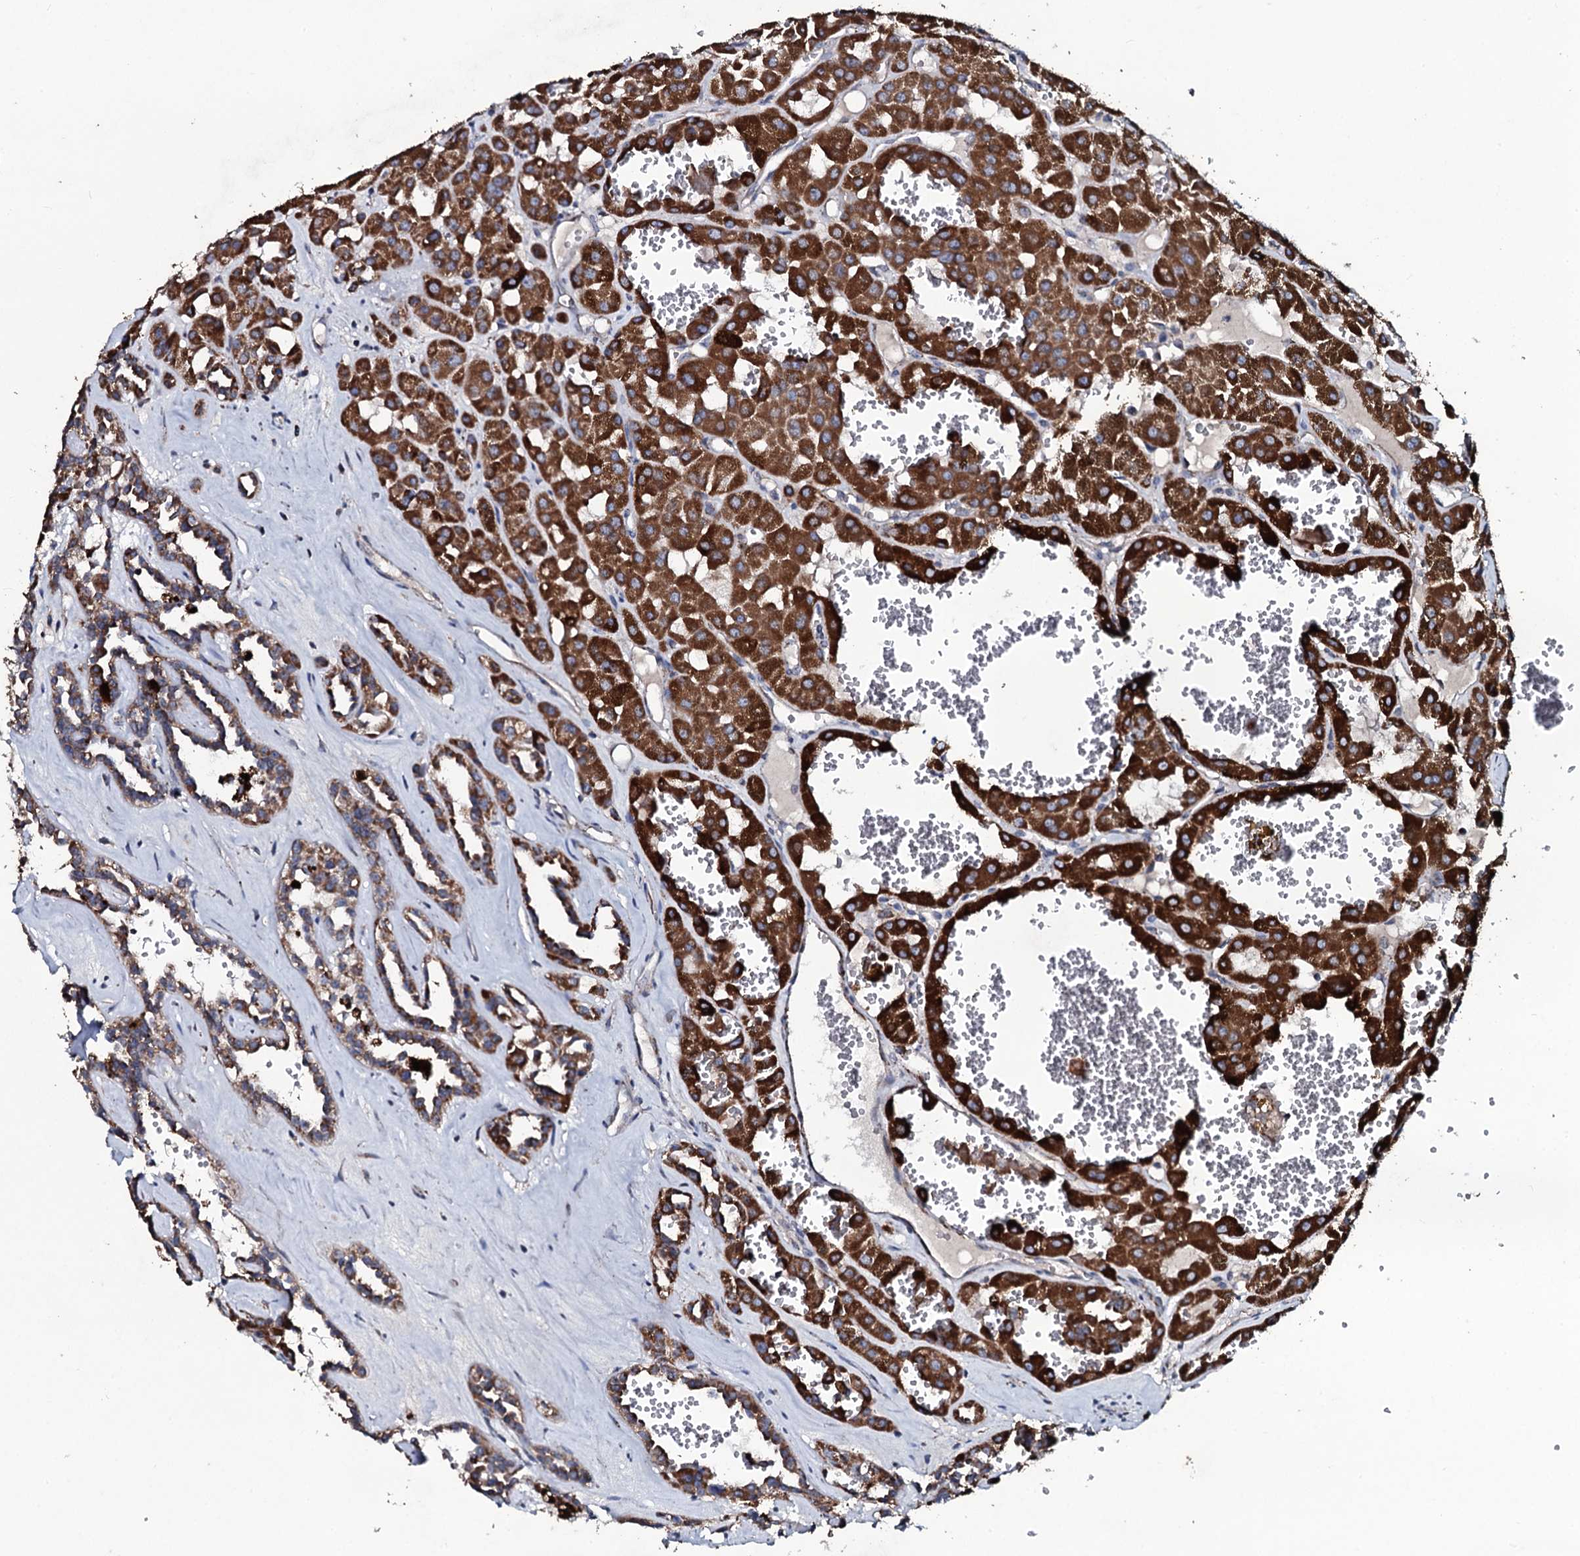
{"staining": {"intensity": "strong", "quantity": ">75%", "location": "cytoplasmic/membranous"}, "tissue": "renal cancer", "cell_type": "Tumor cells", "image_type": "cancer", "snomed": [{"axis": "morphology", "description": "Carcinoma, NOS"}, {"axis": "topography", "description": "Kidney"}], "caption": "The histopathology image reveals immunohistochemical staining of renal cancer (carcinoma). There is strong cytoplasmic/membranous staining is seen in about >75% of tumor cells.", "gene": "DYNC2I2", "patient": {"sex": "female", "age": 75}}